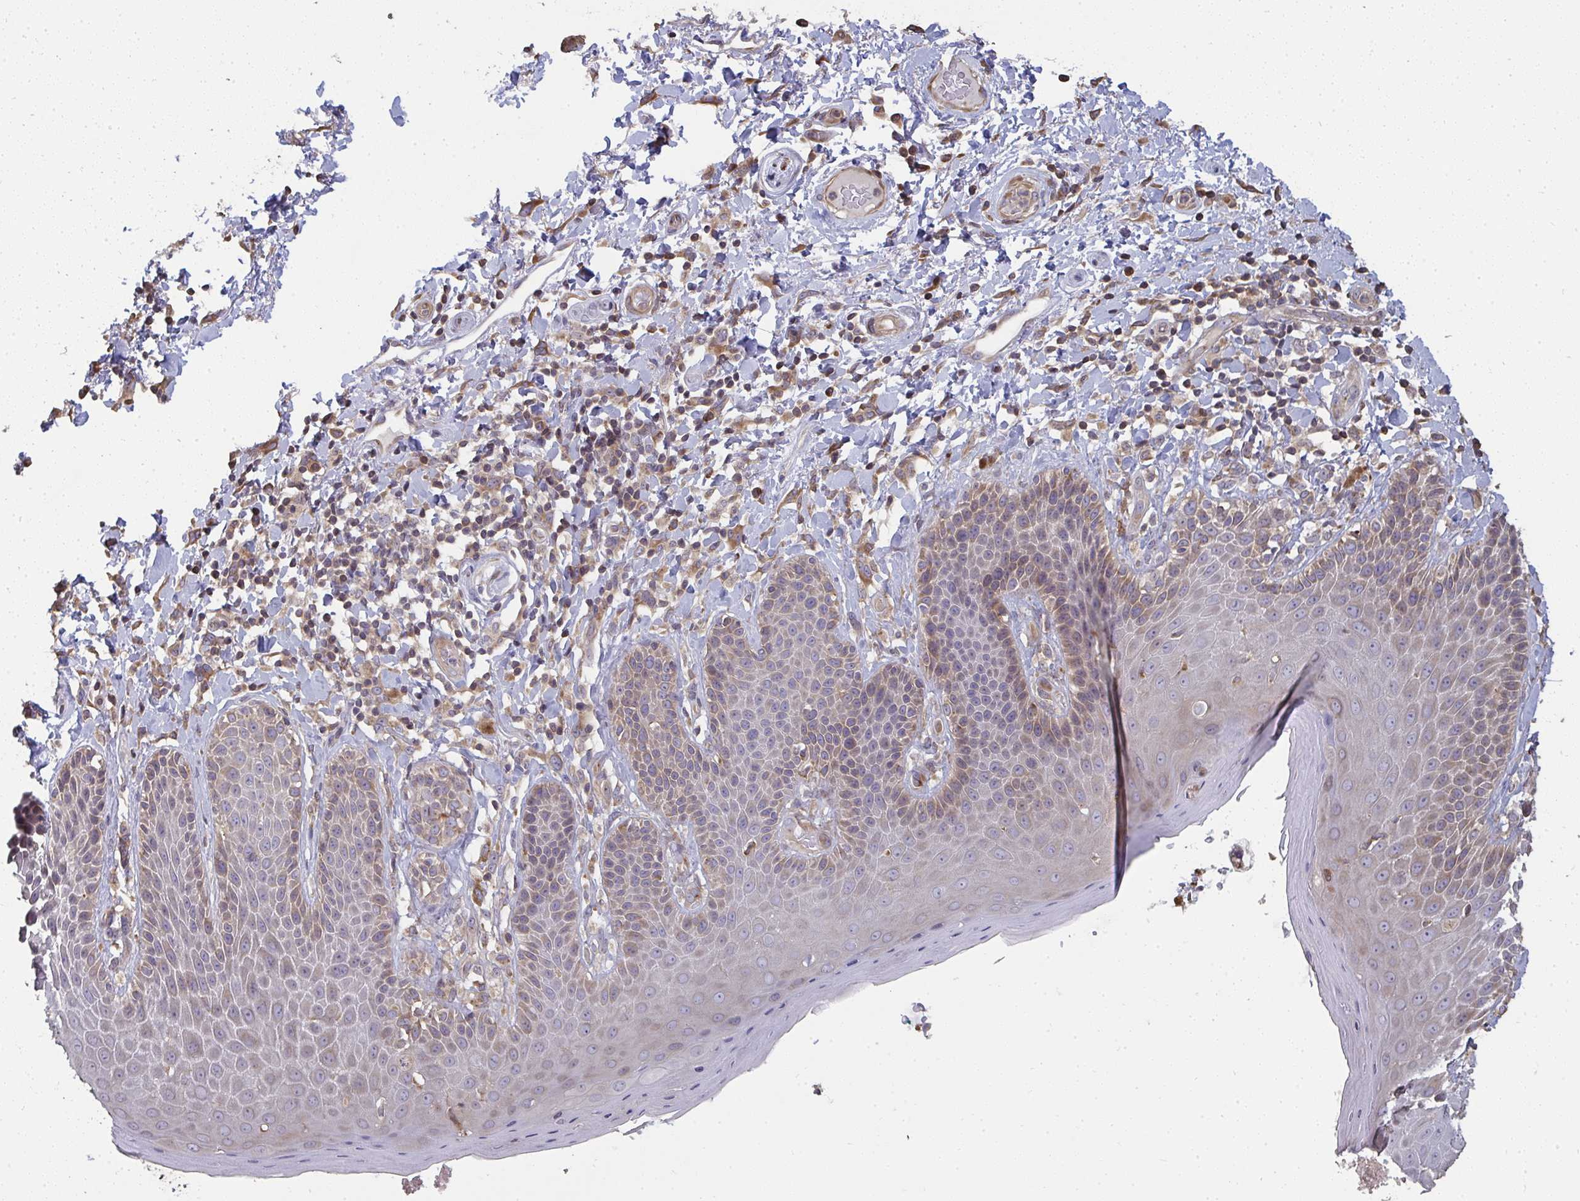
{"staining": {"intensity": "weak", "quantity": "<25%", "location": "cytoplasmic/membranous"}, "tissue": "skin", "cell_type": "Epidermal cells", "image_type": "normal", "snomed": [{"axis": "morphology", "description": "Normal tissue, NOS"}, {"axis": "topography", "description": "Anal"}, {"axis": "topography", "description": "Peripheral nerve tissue"}], "caption": "Skin stained for a protein using immunohistochemistry displays no staining epidermal cells.", "gene": "ZFYVE28", "patient": {"sex": "male", "age": 51}}